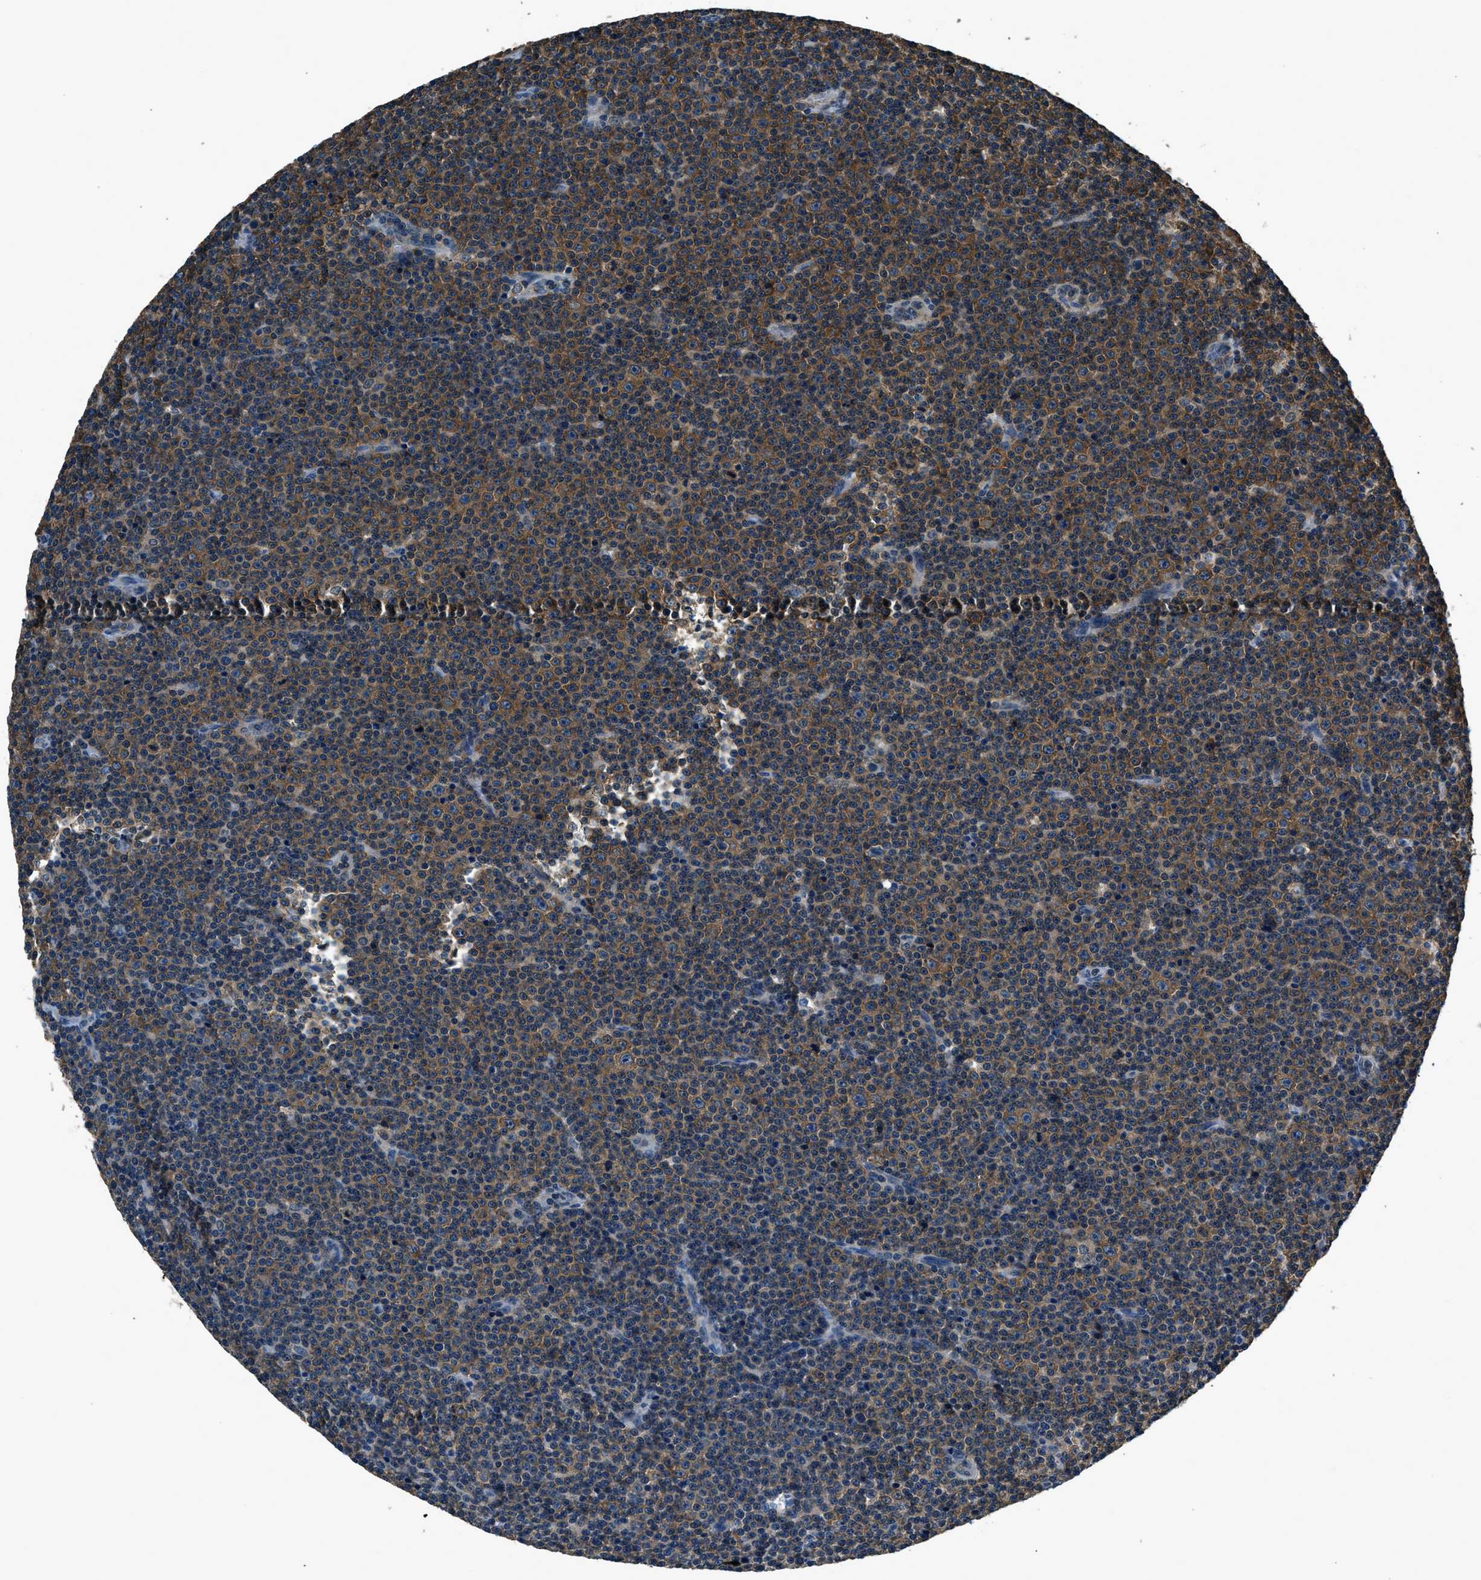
{"staining": {"intensity": "moderate", "quantity": ">75%", "location": "cytoplasmic/membranous"}, "tissue": "lymphoma", "cell_type": "Tumor cells", "image_type": "cancer", "snomed": [{"axis": "morphology", "description": "Malignant lymphoma, non-Hodgkin's type, Low grade"}, {"axis": "topography", "description": "Lymph node"}], "caption": "A brown stain labels moderate cytoplasmic/membranous positivity of a protein in human lymphoma tumor cells.", "gene": "ARFGAP2", "patient": {"sex": "female", "age": 67}}